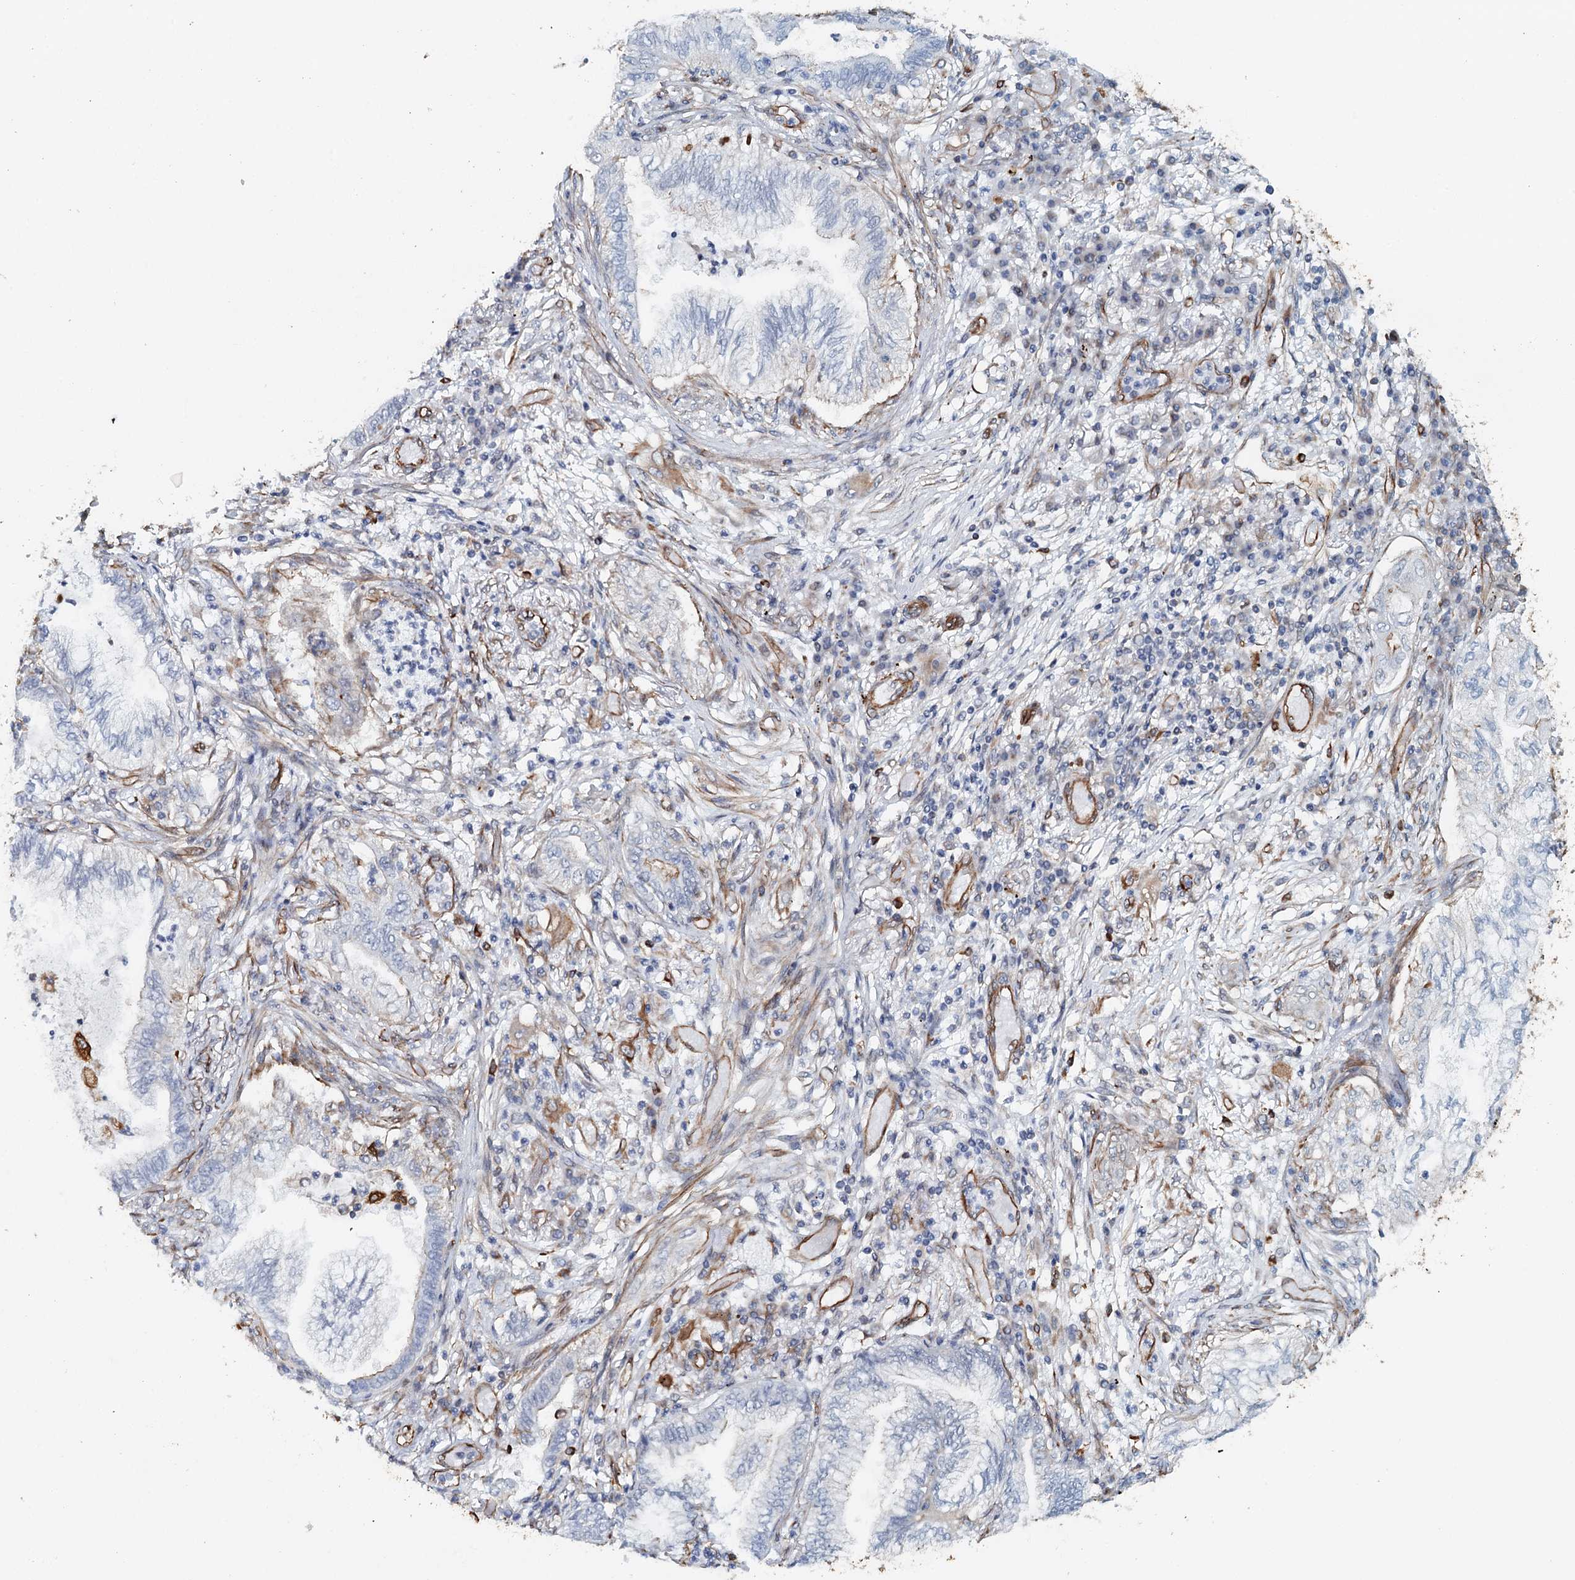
{"staining": {"intensity": "negative", "quantity": "none", "location": "none"}, "tissue": "lung cancer", "cell_type": "Tumor cells", "image_type": "cancer", "snomed": [{"axis": "morphology", "description": "Normal tissue, NOS"}, {"axis": "morphology", "description": "Adenocarcinoma, NOS"}, {"axis": "topography", "description": "Bronchus"}, {"axis": "topography", "description": "Lung"}], "caption": "IHC micrograph of human lung adenocarcinoma stained for a protein (brown), which demonstrates no staining in tumor cells.", "gene": "SYNPO", "patient": {"sex": "female", "age": 70}}